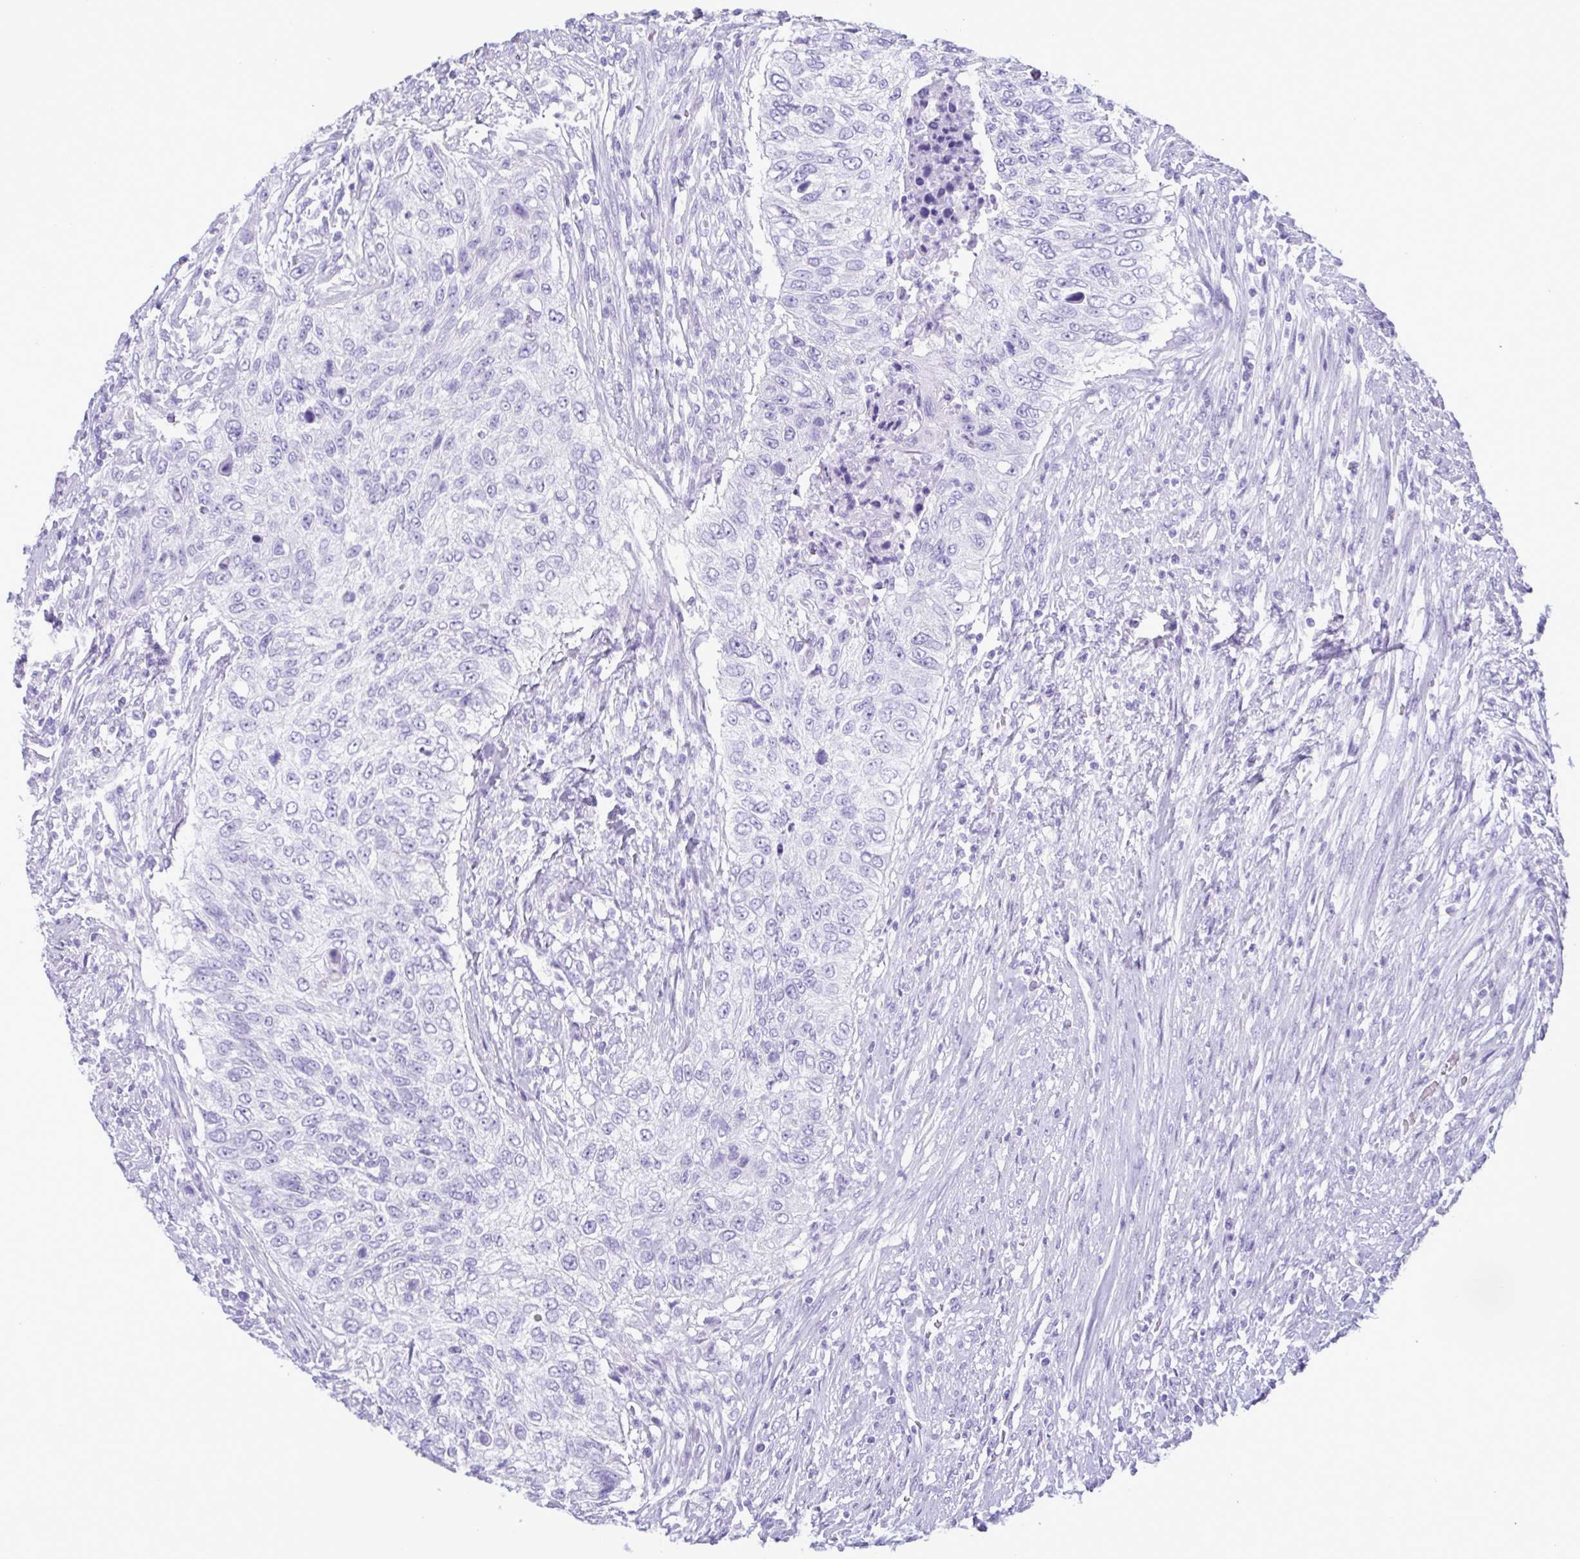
{"staining": {"intensity": "negative", "quantity": "none", "location": "none"}, "tissue": "urothelial cancer", "cell_type": "Tumor cells", "image_type": "cancer", "snomed": [{"axis": "morphology", "description": "Urothelial carcinoma, High grade"}, {"axis": "topography", "description": "Urinary bladder"}], "caption": "Tumor cells show no significant staining in high-grade urothelial carcinoma. (DAB (3,3'-diaminobenzidine) immunohistochemistry (IHC), high magnification).", "gene": "LTF", "patient": {"sex": "female", "age": 60}}